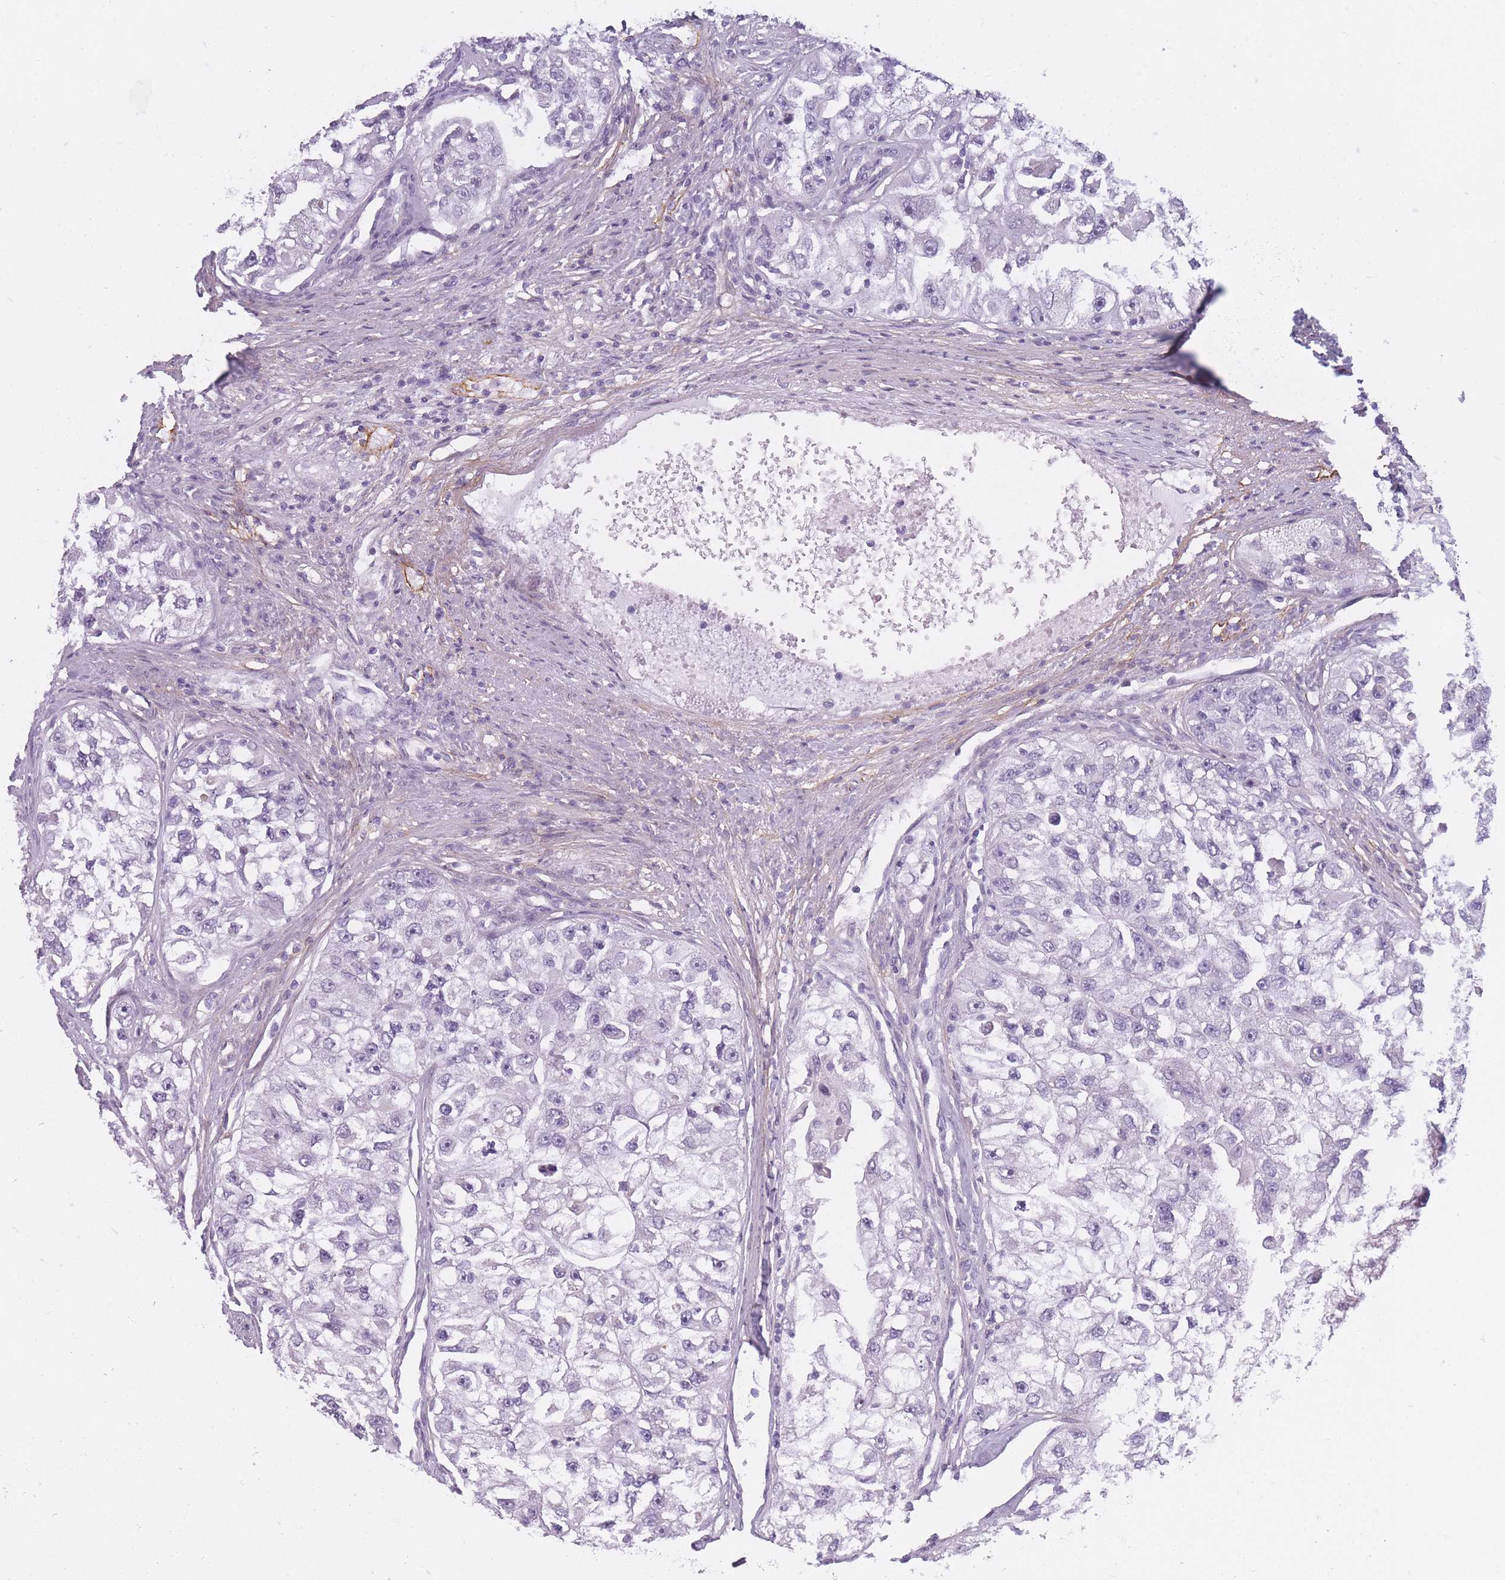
{"staining": {"intensity": "negative", "quantity": "none", "location": "none"}, "tissue": "renal cancer", "cell_type": "Tumor cells", "image_type": "cancer", "snomed": [{"axis": "morphology", "description": "Adenocarcinoma, NOS"}, {"axis": "topography", "description": "Kidney"}], "caption": "Protein analysis of renal cancer (adenocarcinoma) displays no significant staining in tumor cells. Brightfield microscopy of IHC stained with DAB (3,3'-diaminobenzidine) (brown) and hematoxylin (blue), captured at high magnification.", "gene": "AP3M2", "patient": {"sex": "male", "age": 63}}